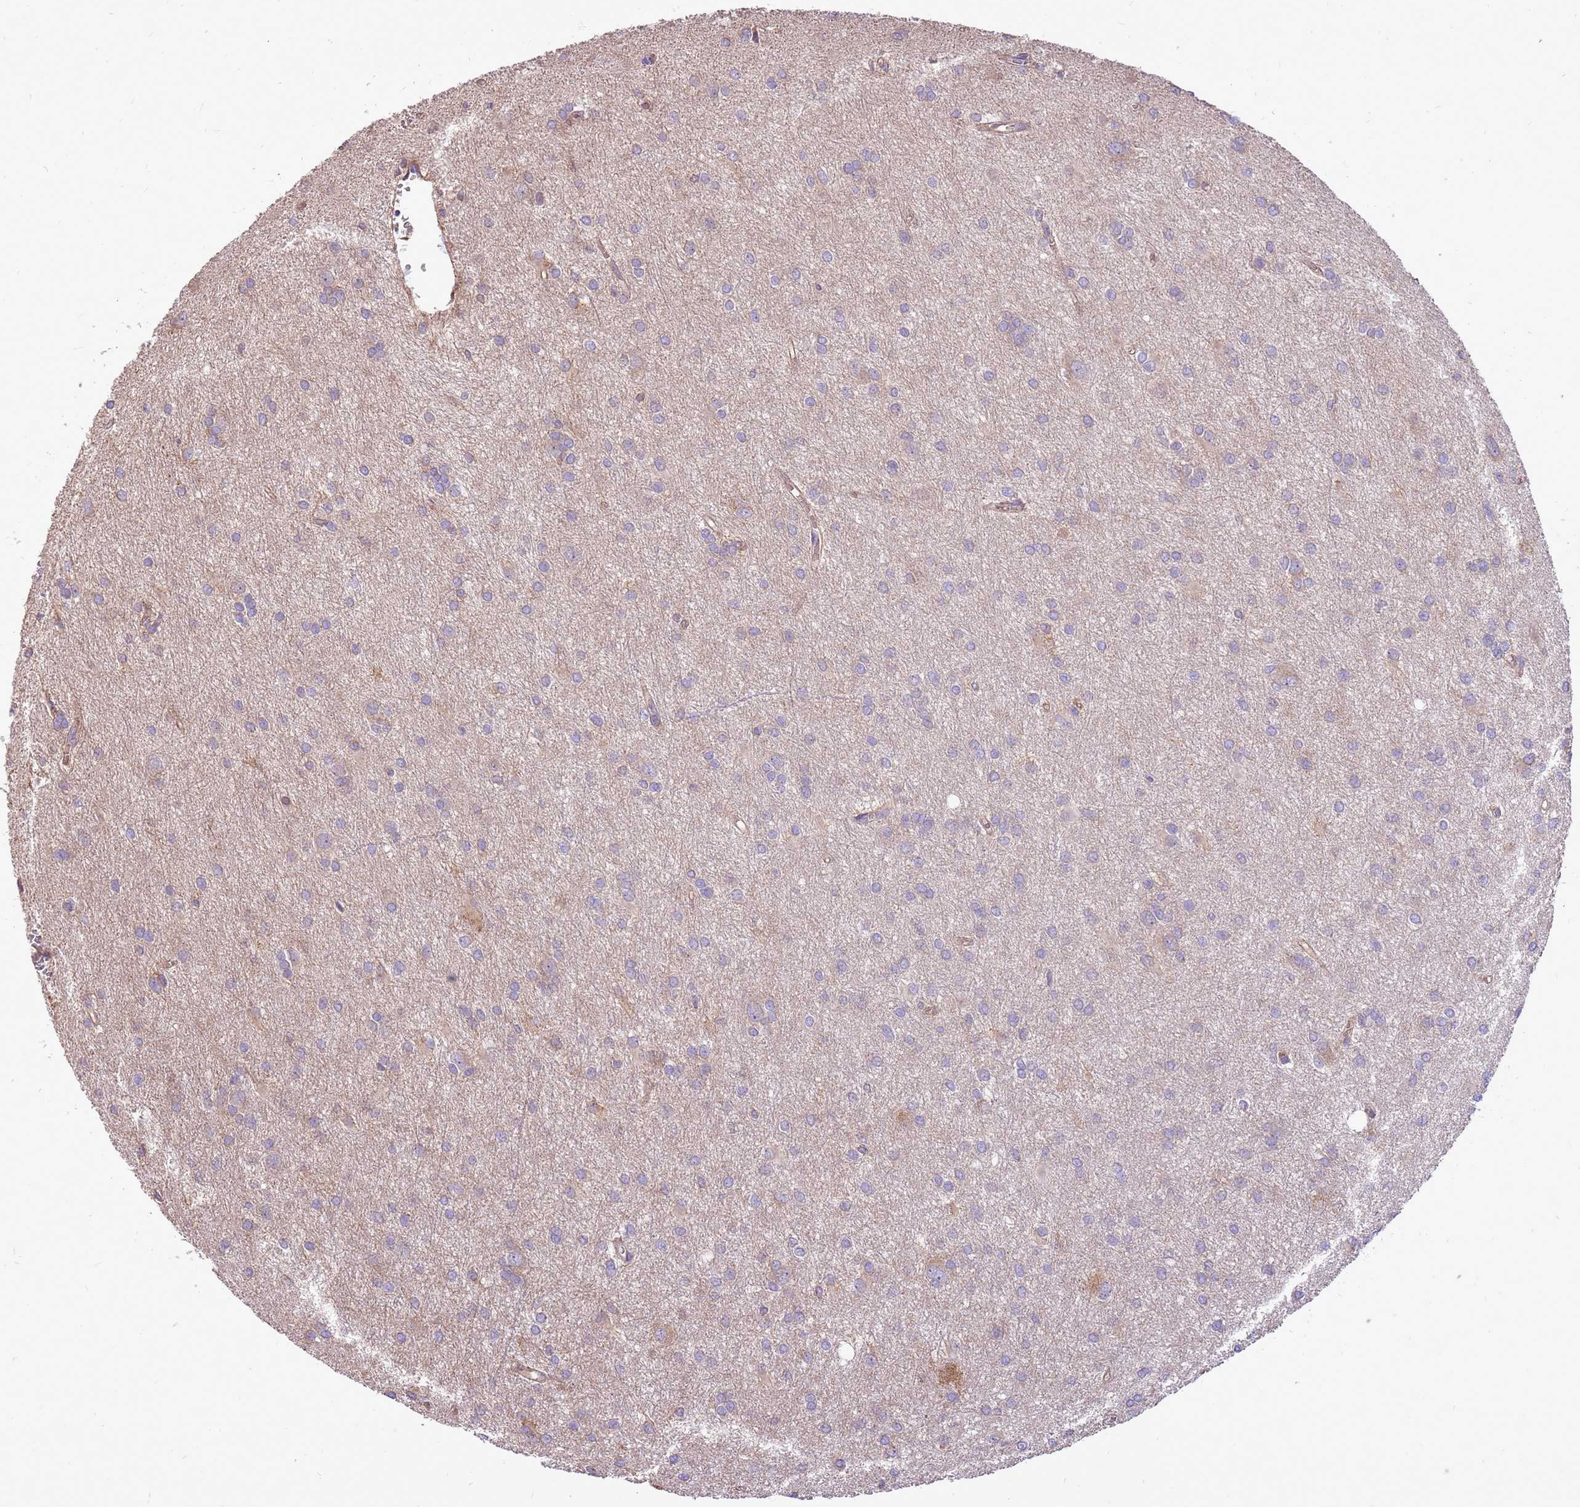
{"staining": {"intensity": "moderate", "quantity": "<25%", "location": "cytoplasmic/membranous"}, "tissue": "glioma", "cell_type": "Tumor cells", "image_type": "cancer", "snomed": [{"axis": "morphology", "description": "Glioma, malignant, High grade"}, {"axis": "topography", "description": "Brain"}], "caption": "DAB (3,3'-diaminobenzidine) immunohistochemical staining of human high-grade glioma (malignant) reveals moderate cytoplasmic/membranous protein positivity in approximately <25% of tumor cells.", "gene": "WASHC4", "patient": {"sex": "female", "age": 50}}